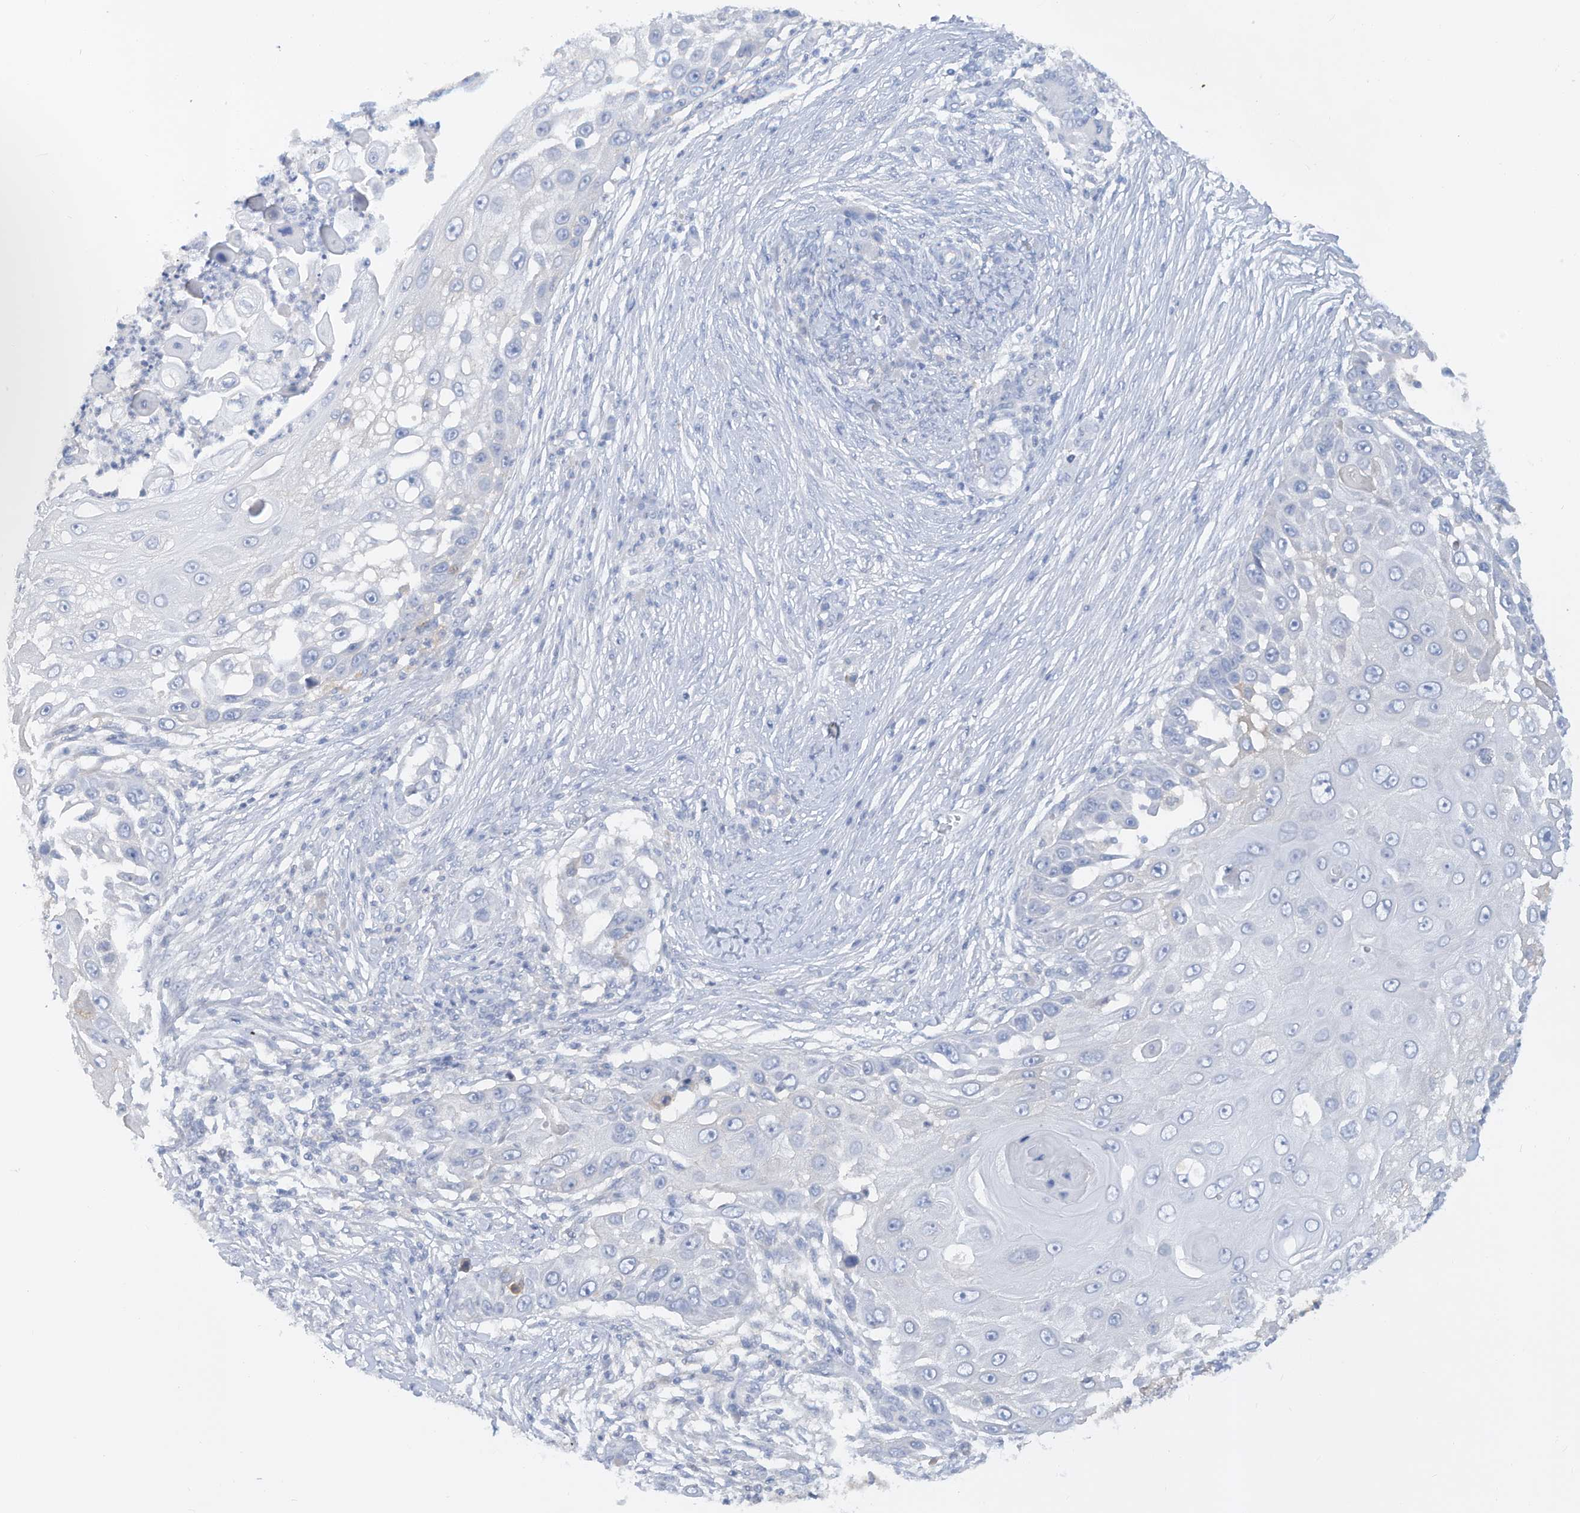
{"staining": {"intensity": "negative", "quantity": "none", "location": "none"}, "tissue": "skin cancer", "cell_type": "Tumor cells", "image_type": "cancer", "snomed": [{"axis": "morphology", "description": "Squamous cell carcinoma, NOS"}, {"axis": "topography", "description": "Skin"}], "caption": "Immunohistochemistry micrograph of skin squamous cell carcinoma stained for a protein (brown), which exhibits no expression in tumor cells.", "gene": "HAS3", "patient": {"sex": "female", "age": 44}}